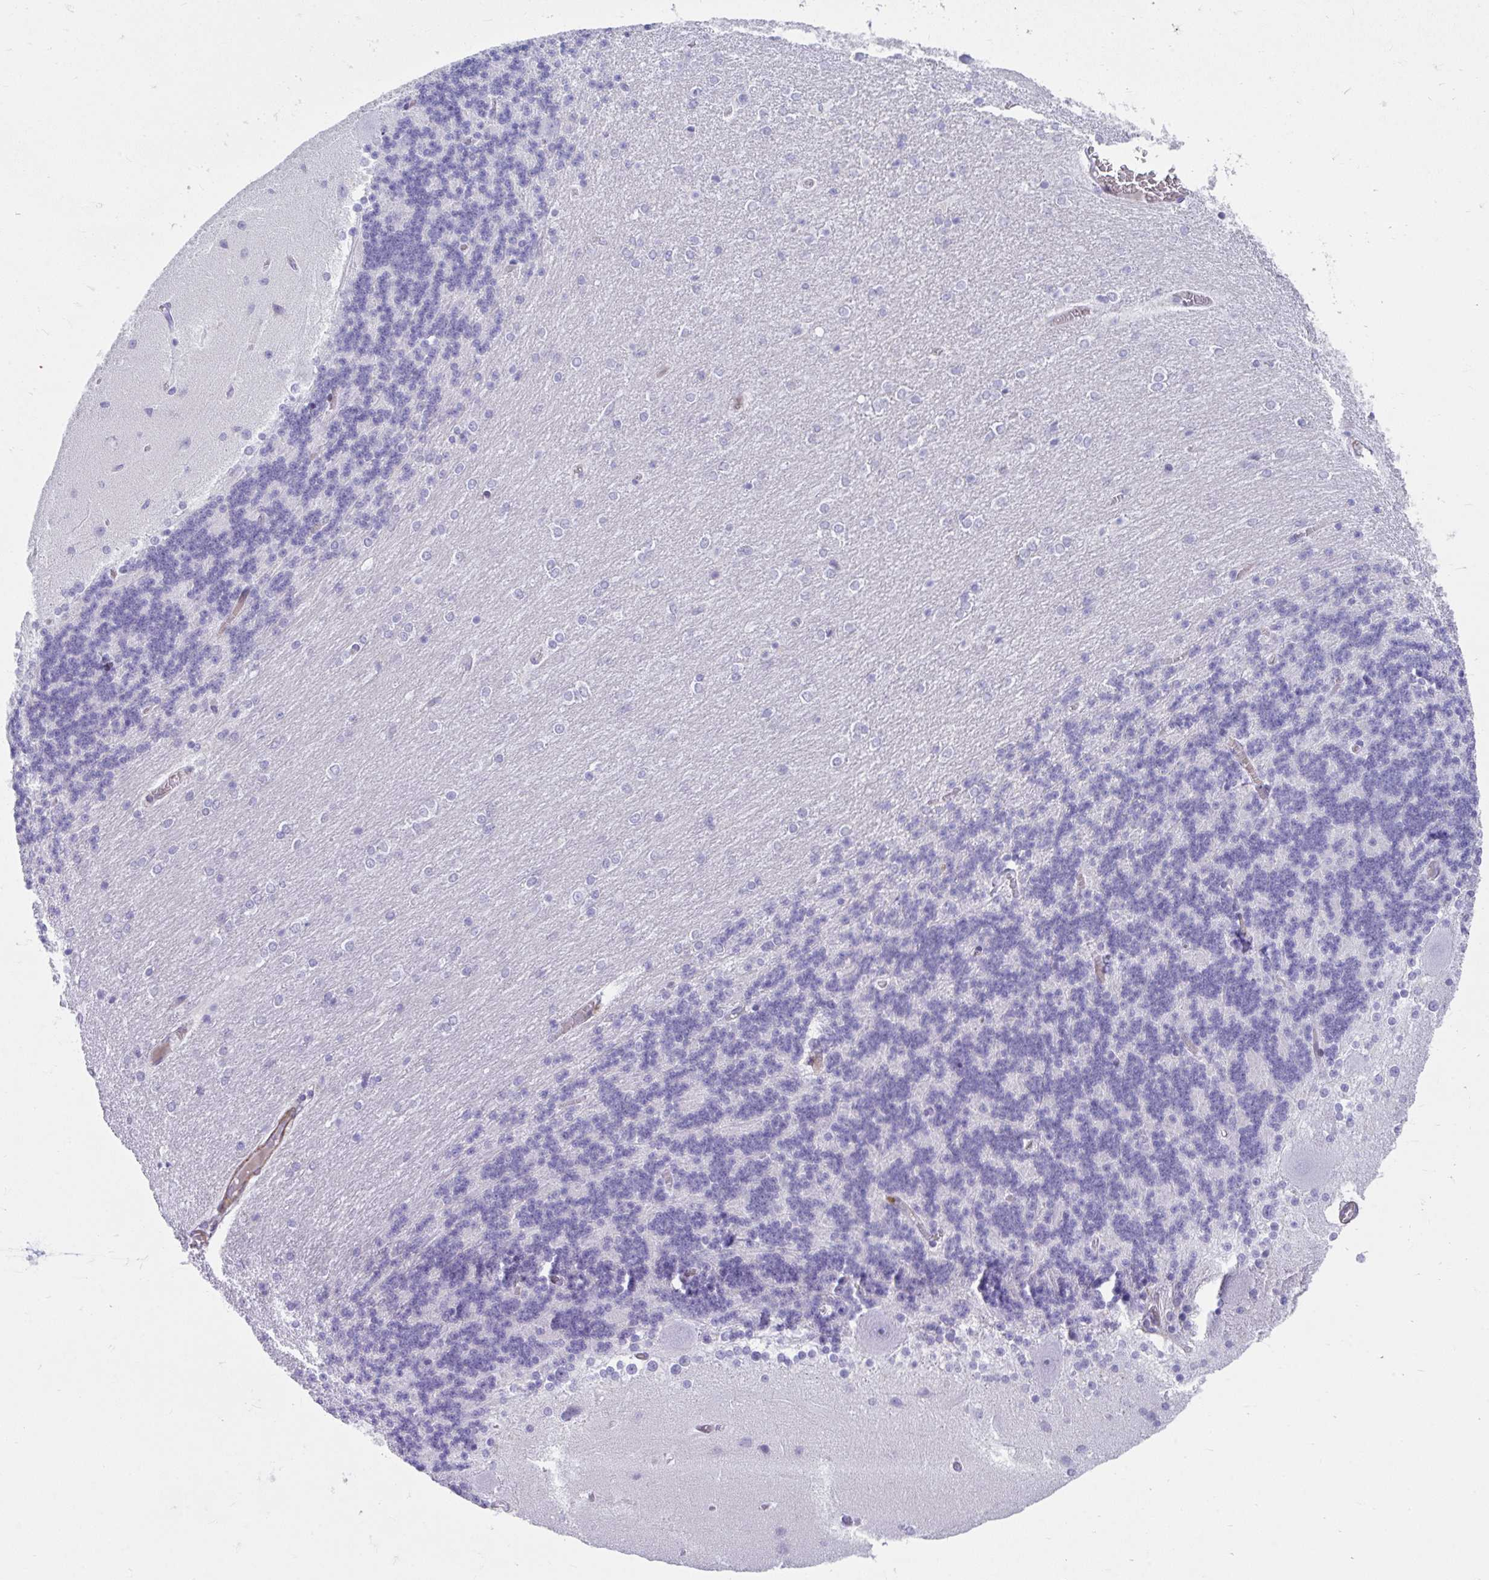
{"staining": {"intensity": "negative", "quantity": "none", "location": "none"}, "tissue": "cerebellum", "cell_type": "Cells in granular layer", "image_type": "normal", "snomed": [{"axis": "morphology", "description": "Normal tissue, NOS"}, {"axis": "topography", "description": "Cerebellum"}], "caption": "DAB (3,3'-diaminobenzidine) immunohistochemical staining of benign cerebellum exhibits no significant staining in cells in granular layer. (DAB immunohistochemistry with hematoxylin counter stain).", "gene": "CSTB", "patient": {"sex": "female", "age": 54}}